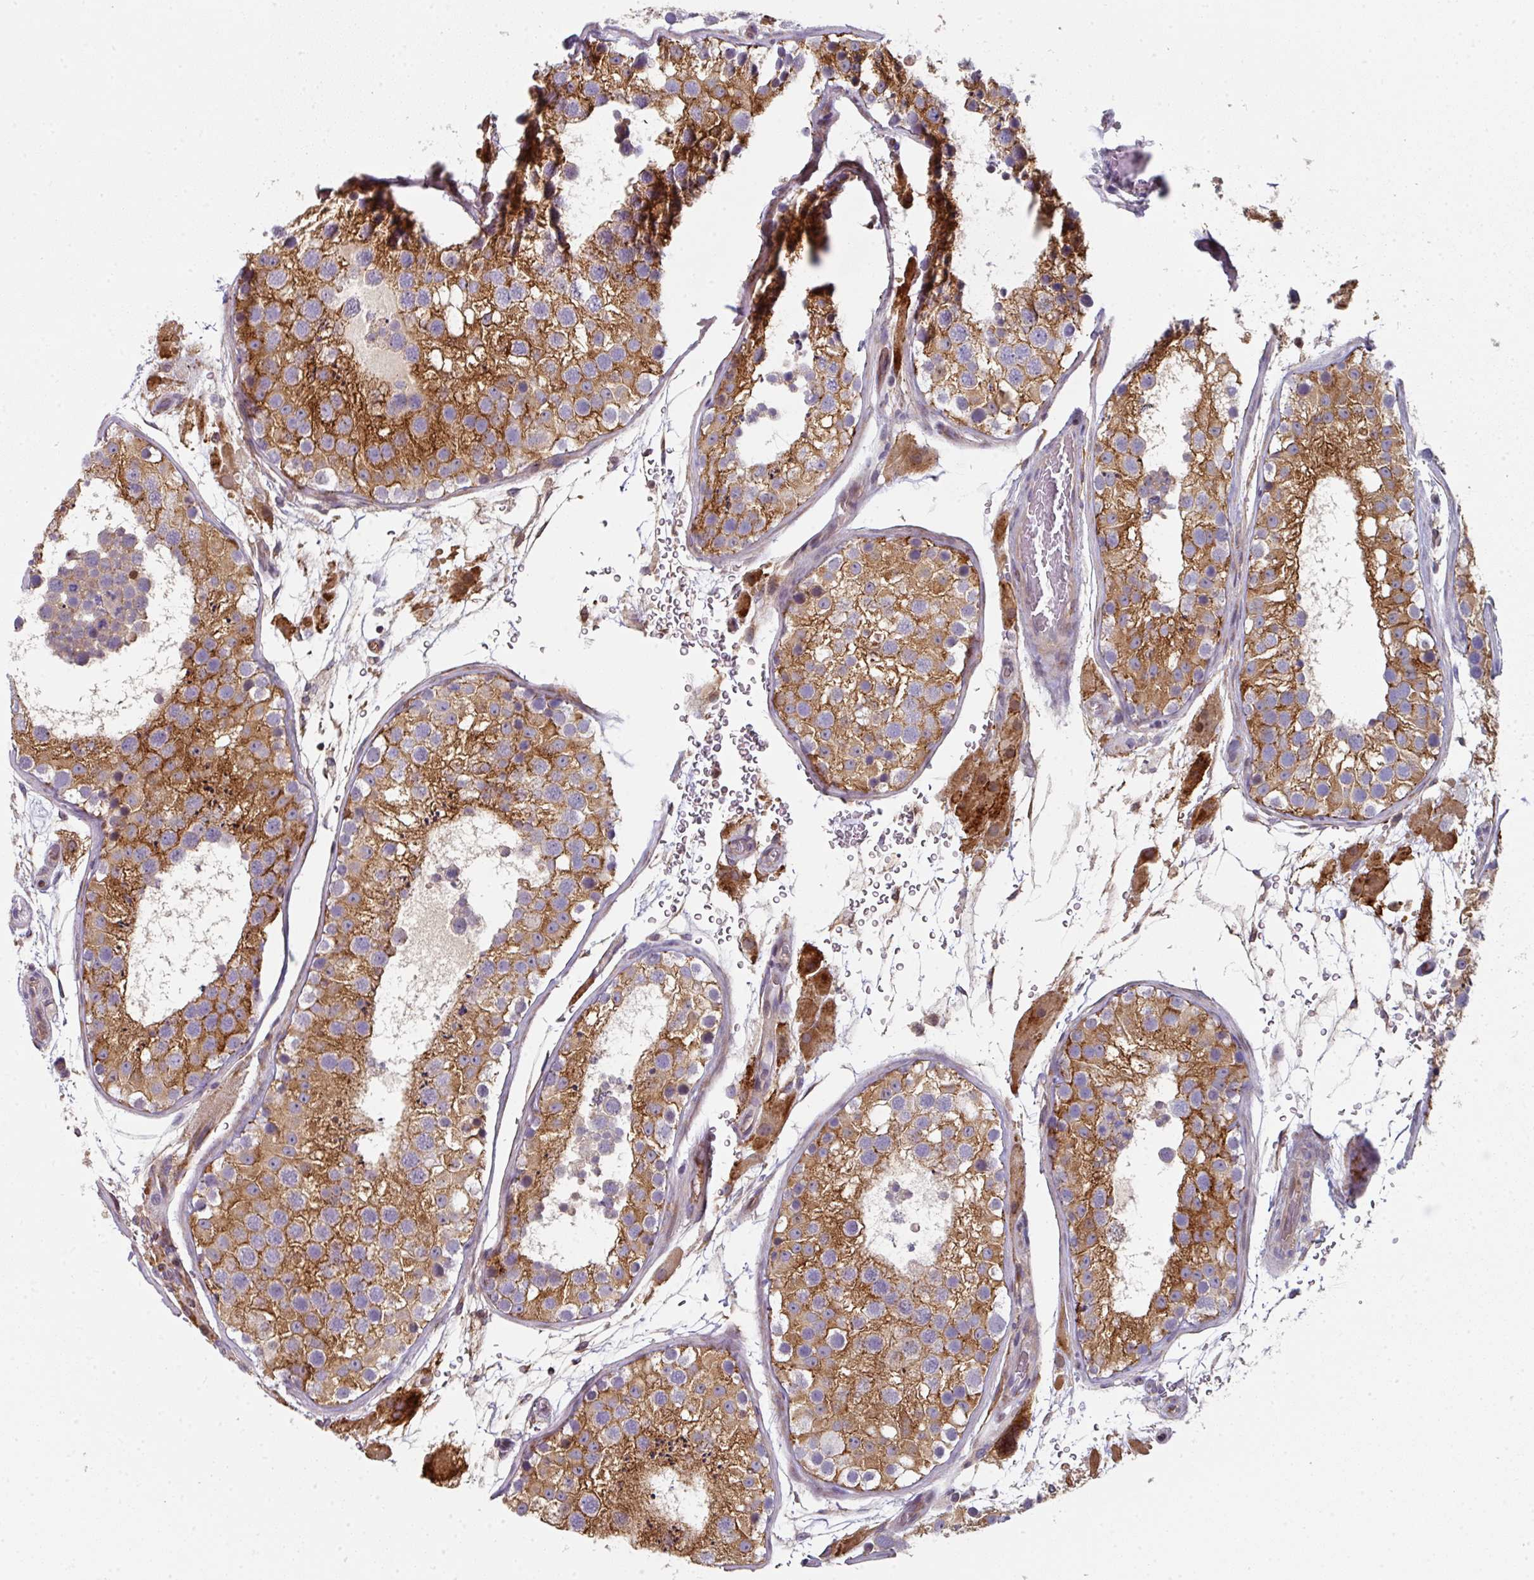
{"staining": {"intensity": "strong", "quantity": "25%-75%", "location": "cytoplasmic/membranous"}, "tissue": "testis", "cell_type": "Cells in seminiferous ducts", "image_type": "normal", "snomed": [{"axis": "morphology", "description": "Normal tissue, NOS"}, {"axis": "topography", "description": "Testis"}], "caption": "Benign testis exhibits strong cytoplasmic/membranous expression in approximately 25%-75% of cells in seminiferous ducts, visualized by immunohistochemistry. (DAB (3,3'-diaminobenzidine) IHC, brown staining for protein, blue staining for nuclei).", "gene": "BEND5", "patient": {"sex": "male", "age": 26}}